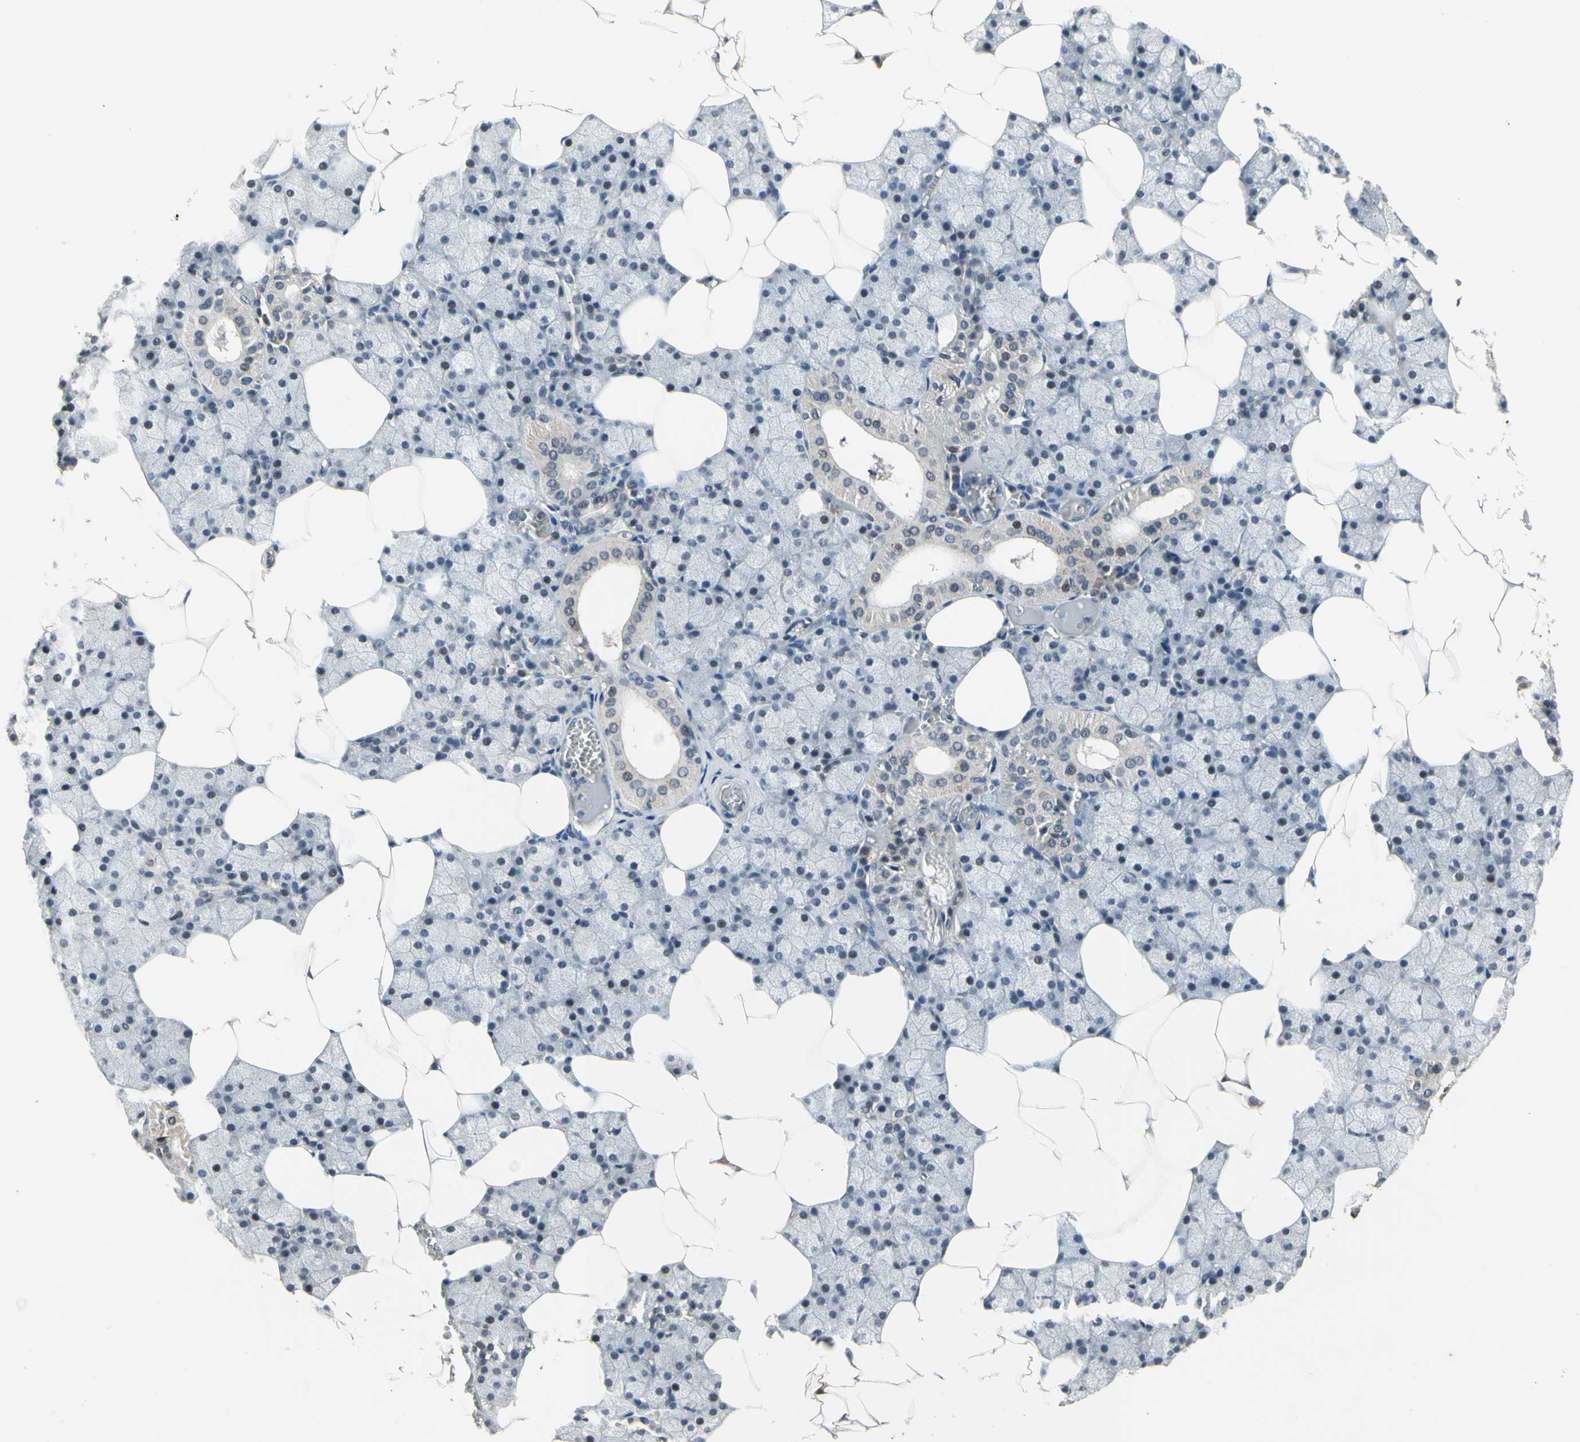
{"staining": {"intensity": "moderate", "quantity": "25%-75%", "location": "cytoplasmic/membranous,nuclear"}, "tissue": "salivary gland", "cell_type": "Glandular cells", "image_type": "normal", "snomed": [{"axis": "morphology", "description": "Normal tissue, NOS"}, {"axis": "topography", "description": "Salivary gland"}], "caption": "The image shows immunohistochemical staining of normal salivary gland. There is moderate cytoplasmic/membranous,nuclear expression is present in approximately 25%-75% of glandular cells.", "gene": "ZNF174", "patient": {"sex": "male", "age": 62}}